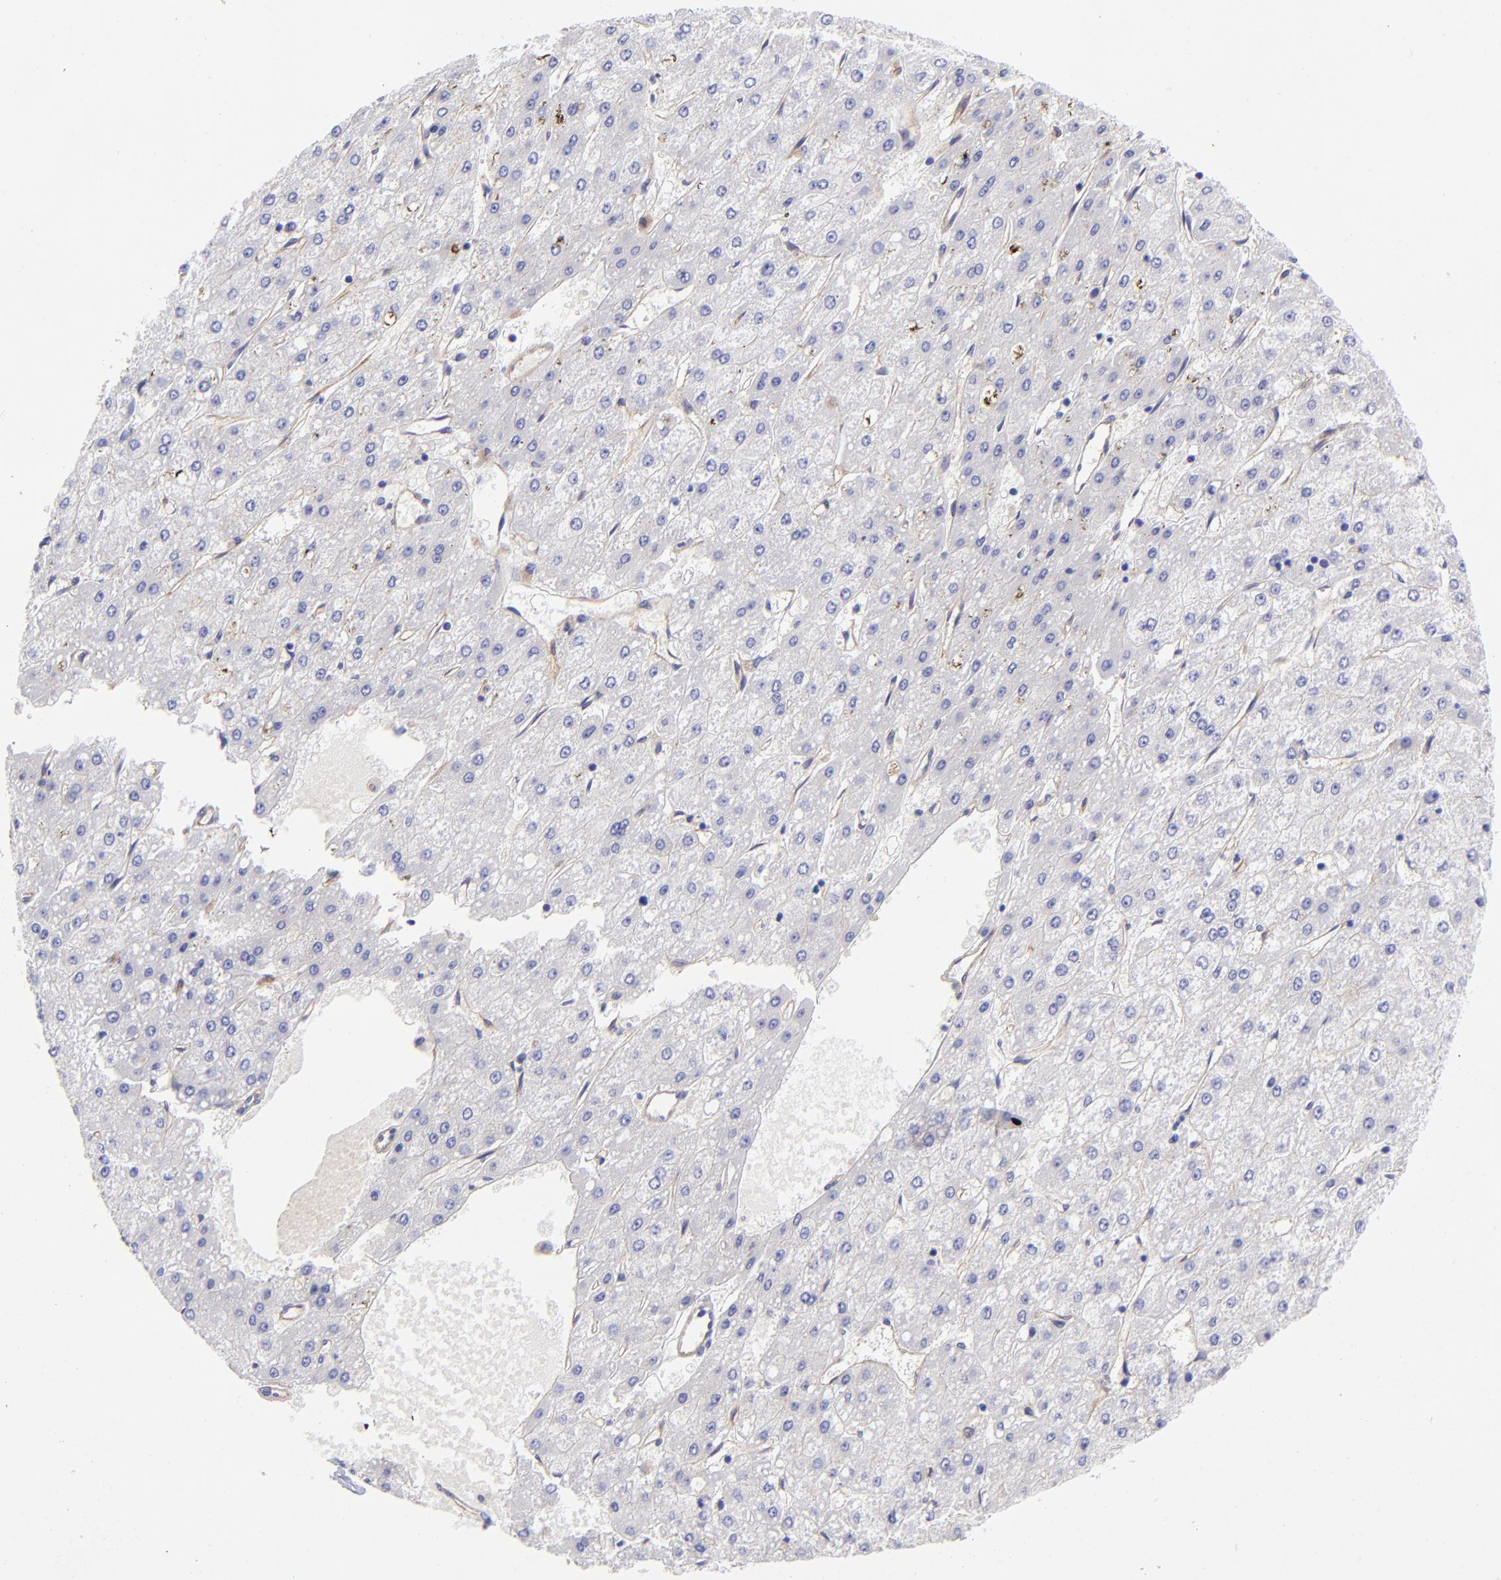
{"staining": {"intensity": "negative", "quantity": "none", "location": "none"}, "tissue": "liver cancer", "cell_type": "Tumor cells", "image_type": "cancer", "snomed": [{"axis": "morphology", "description": "Carcinoma, Hepatocellular, NOS"}, {"axis": "topography", "description": "Liver"}], "caption": "There is no significant staining in tumor cells of liver cancer (hepatocellular carcinoma).", "gene": "PPFIBP1", "patient": {"sex": "female", "age": 52}}